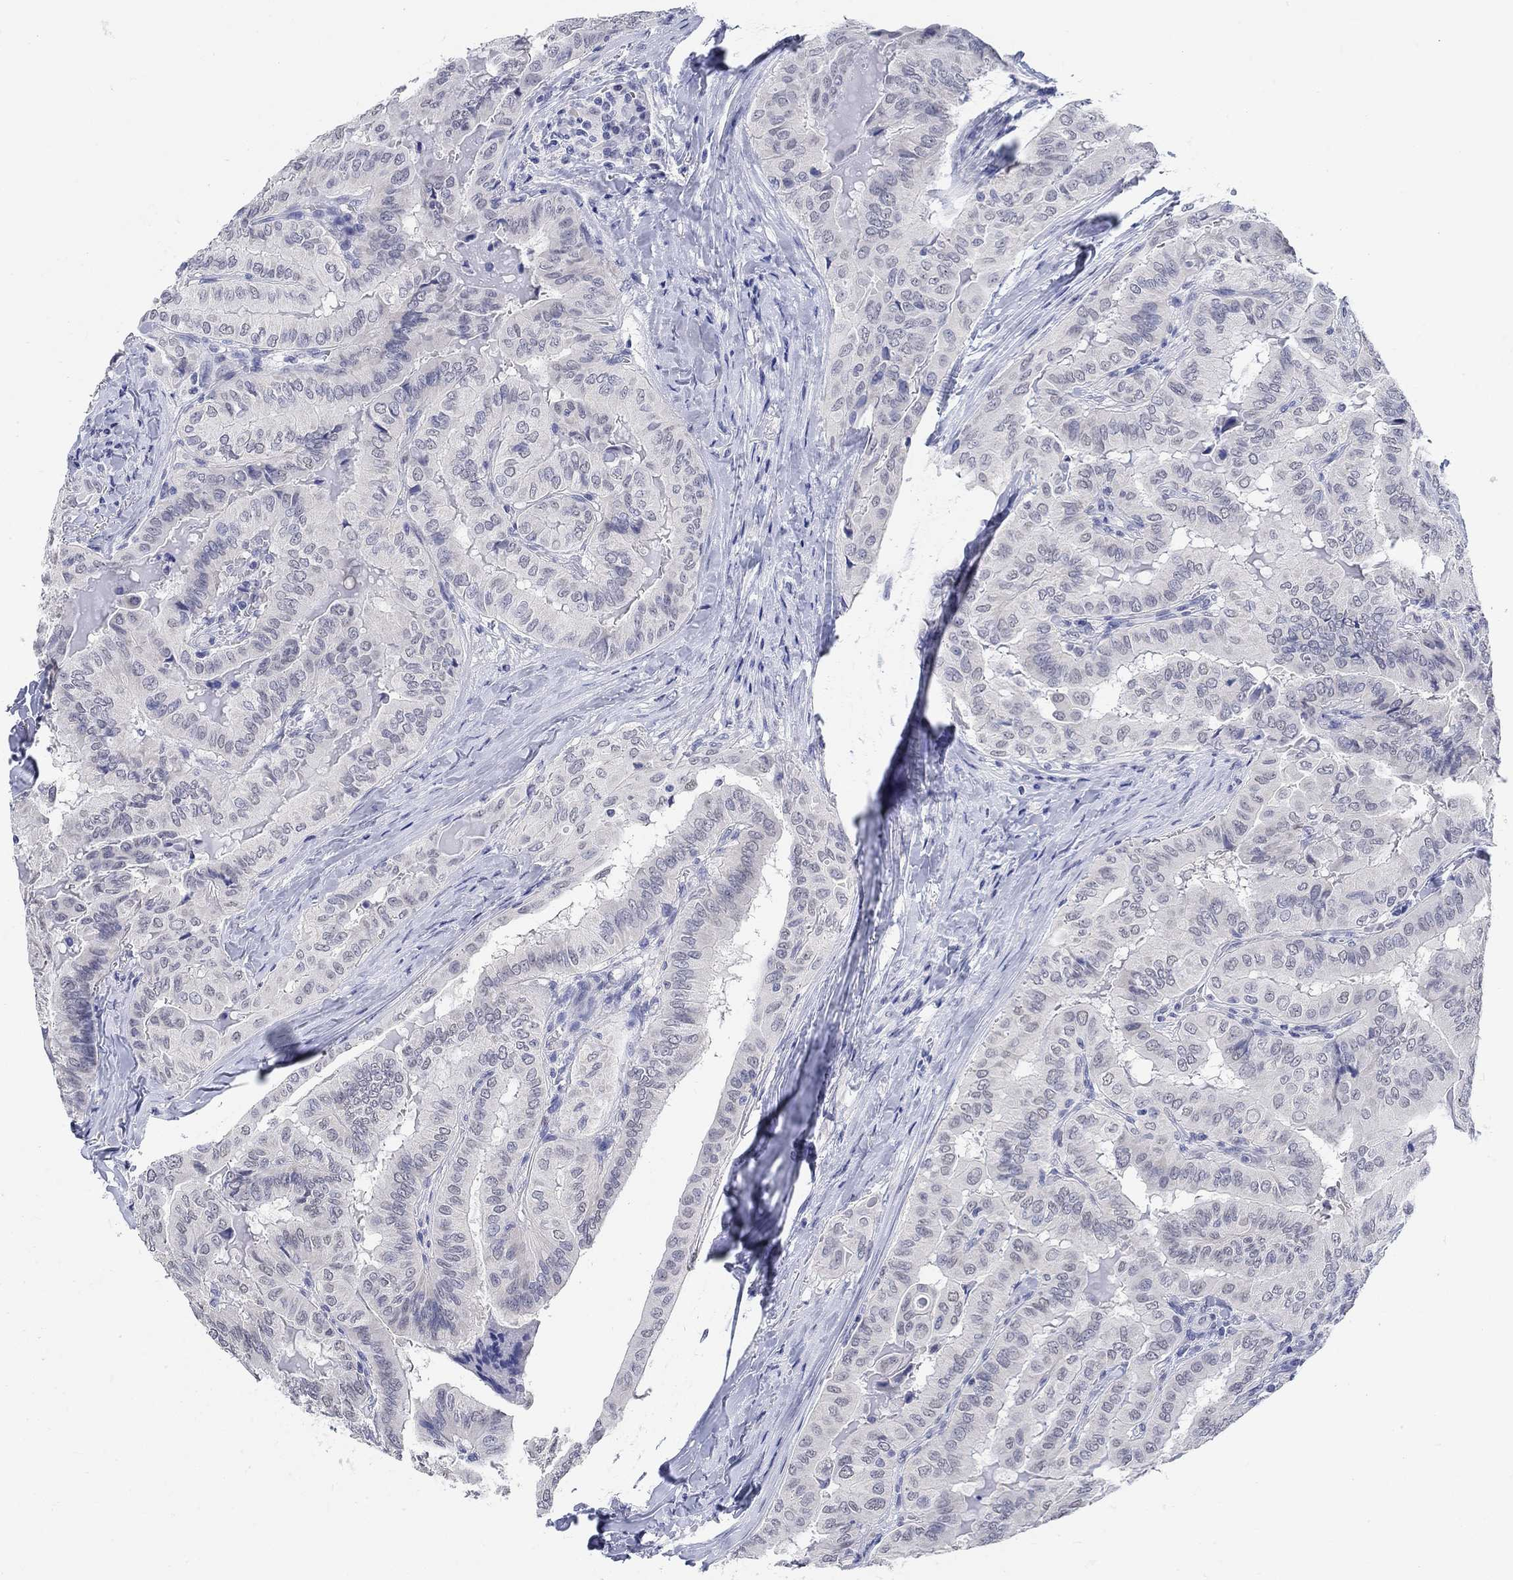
{"staining": {"intensity": "negative", "quantity": "none", "location": "none"}, "tissue": "thyroid cancer", "cell_type": "Tumor cells", "image_type": "cancer", "snomed": [{"axis": "morphology", "description": "Papillary adenocarcinoma, NOS"}, {"axis": "topography", "description": "Thyroid gland"}], "caption": "Immunohistochemistry (IHC) micrograph of human thyroid cancer (papillary adenocarcinoma) stained for a protein (brown), which demonstrates no positivity in tumor cells.", "gene": "ANKS1B", "patient": {"sex": "female", "age": 68}}